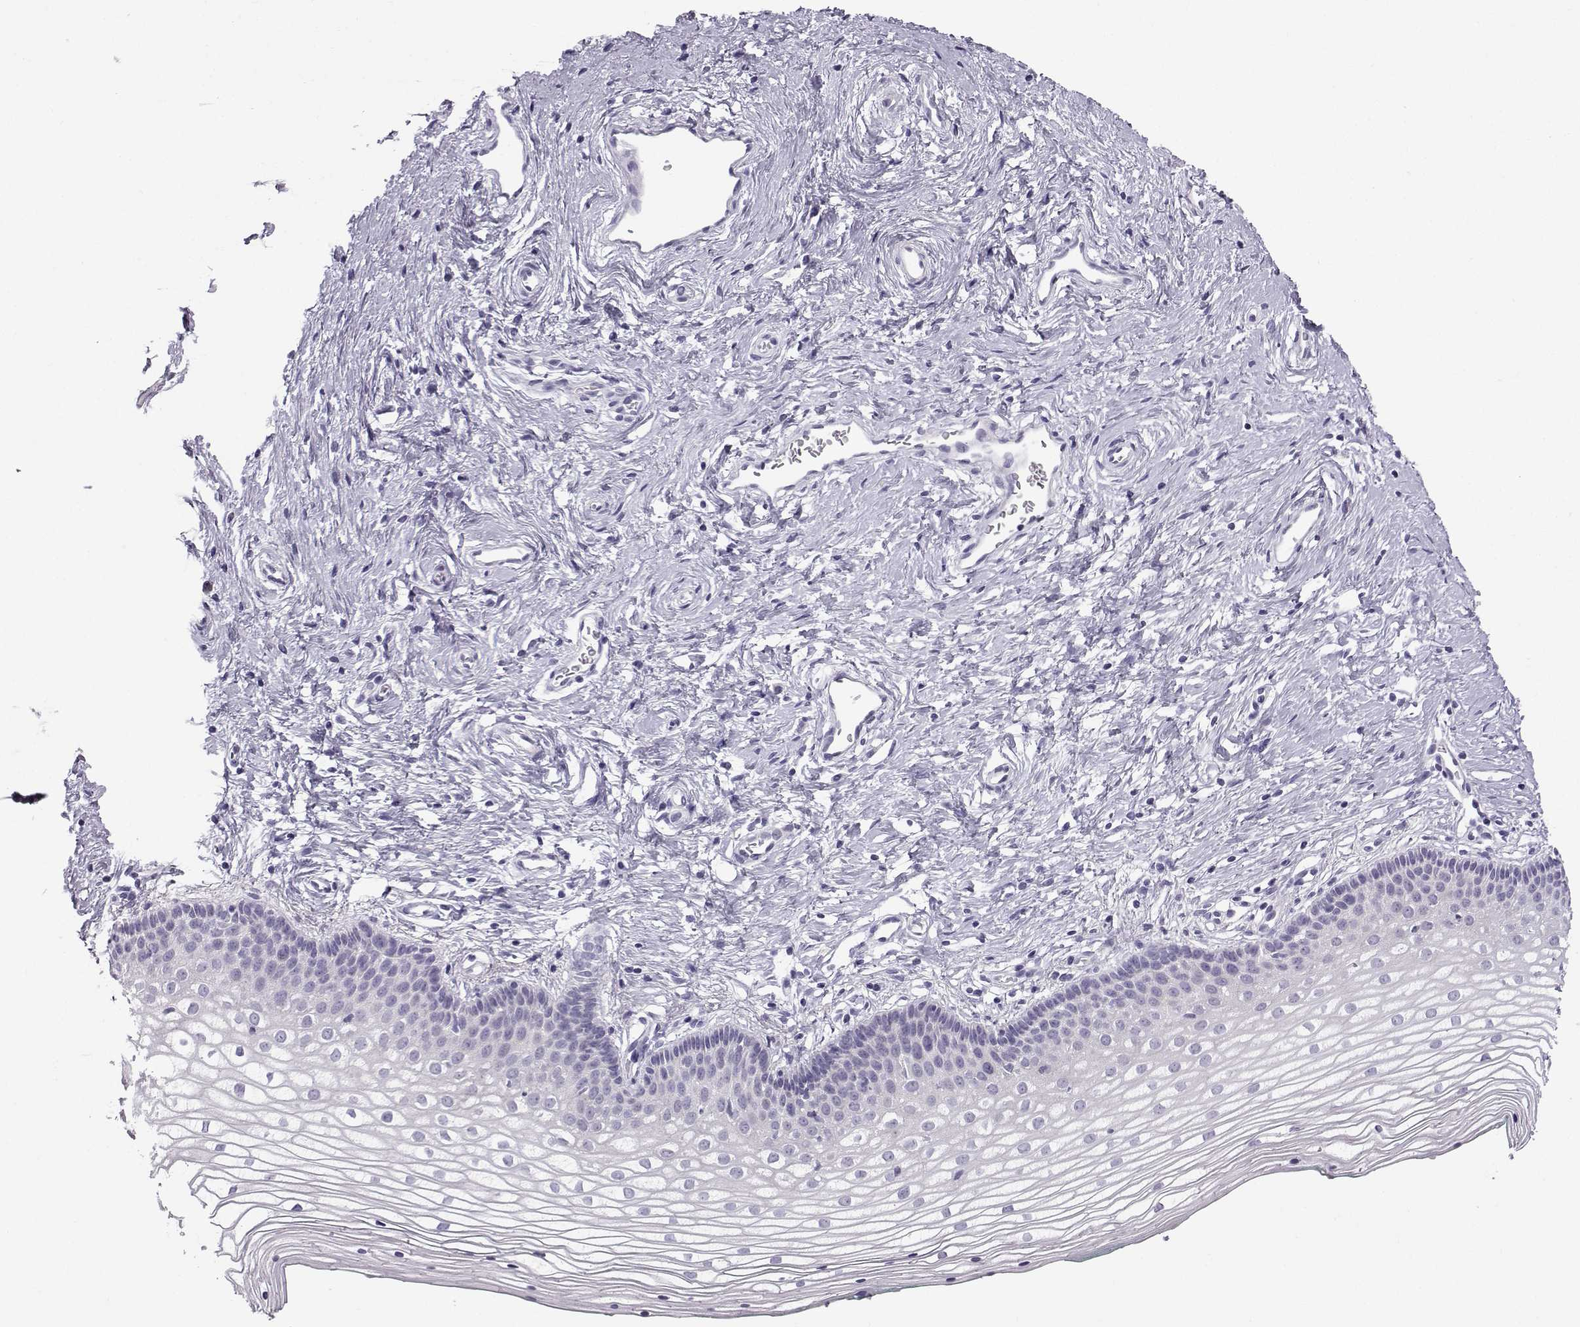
{"staining": {"intensity": "negative", "quantity": "none", "location": "none"}, "tissue": "vagina", "cell_type": "Squamous epithelial cells", "image_type": "normal", "snomed": [{"axis": "morphology", "description": "Normal tissue, NOS"}, {"axis": "topography", "description": "Vagina"}], "caption": "This photomicrograph is of normal vagina stained with immunohistochemistry (IHC) to label a protein in brown with the nuclei are counter-stained blue. There is no positivity in squamous epithelial cells.", "gene": "ZBTB8B", "patient": {"sex": "female", "age": 36}}